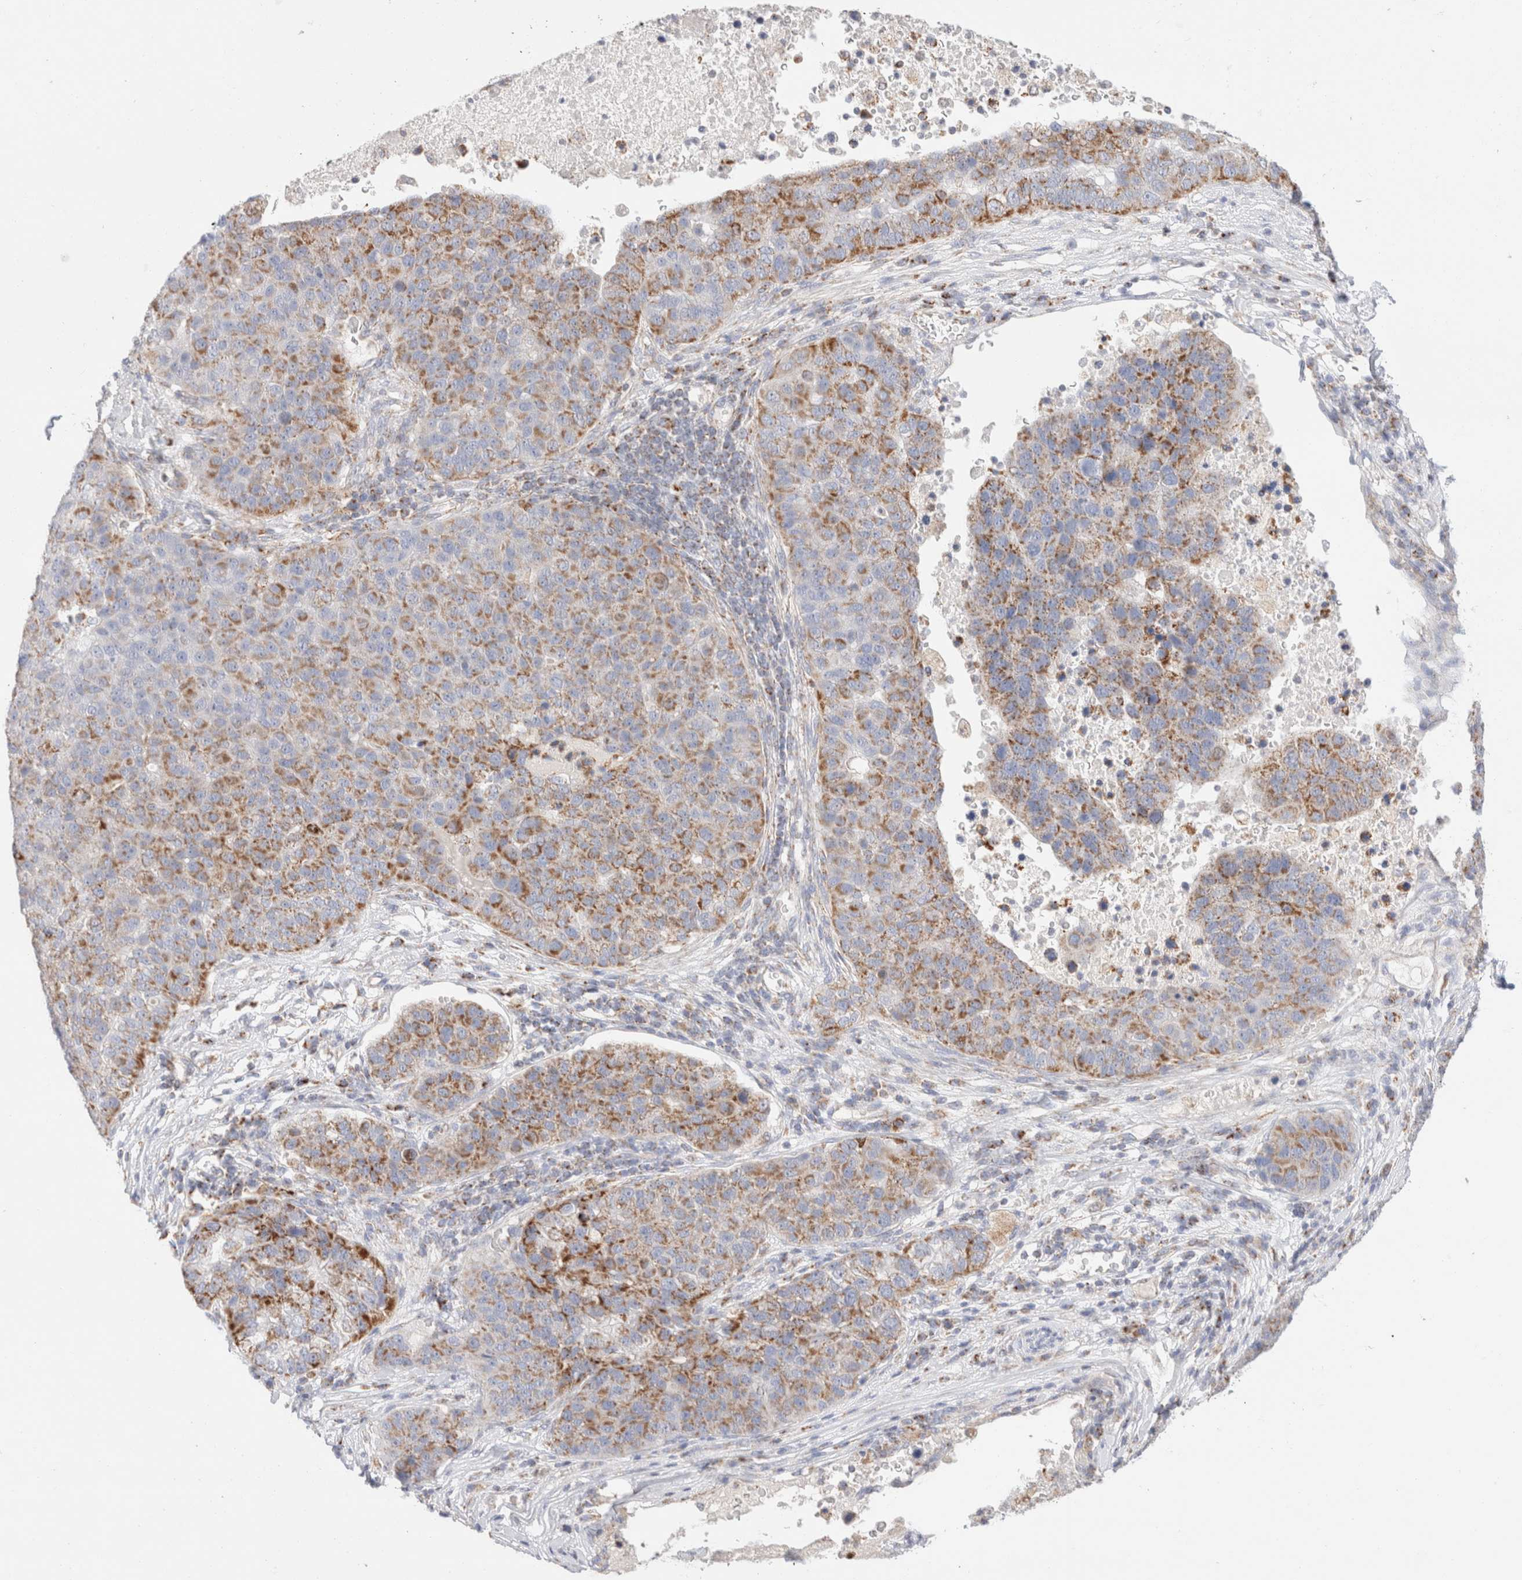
{"staining": {"intensity": "moderate", "quantity": "25%-75%", "location": "cytoplasmic/membranous"}, "tissue": "pancreatic cancer", "cell_type": "Tumor cells", "image_type": "cancer", "snomed": [{"axis": "morphology", "description": "Adenocarcinoma, NOS"}, {"axis": "topography", "description": "Pancreas"}], "caption": "Human pancreatic adenocarcinoma stained with a protein marker shows moderate staining in tumor cells.", "gene": "ATP6V1C1", "patient": {"sex": "female", "age": 61}}